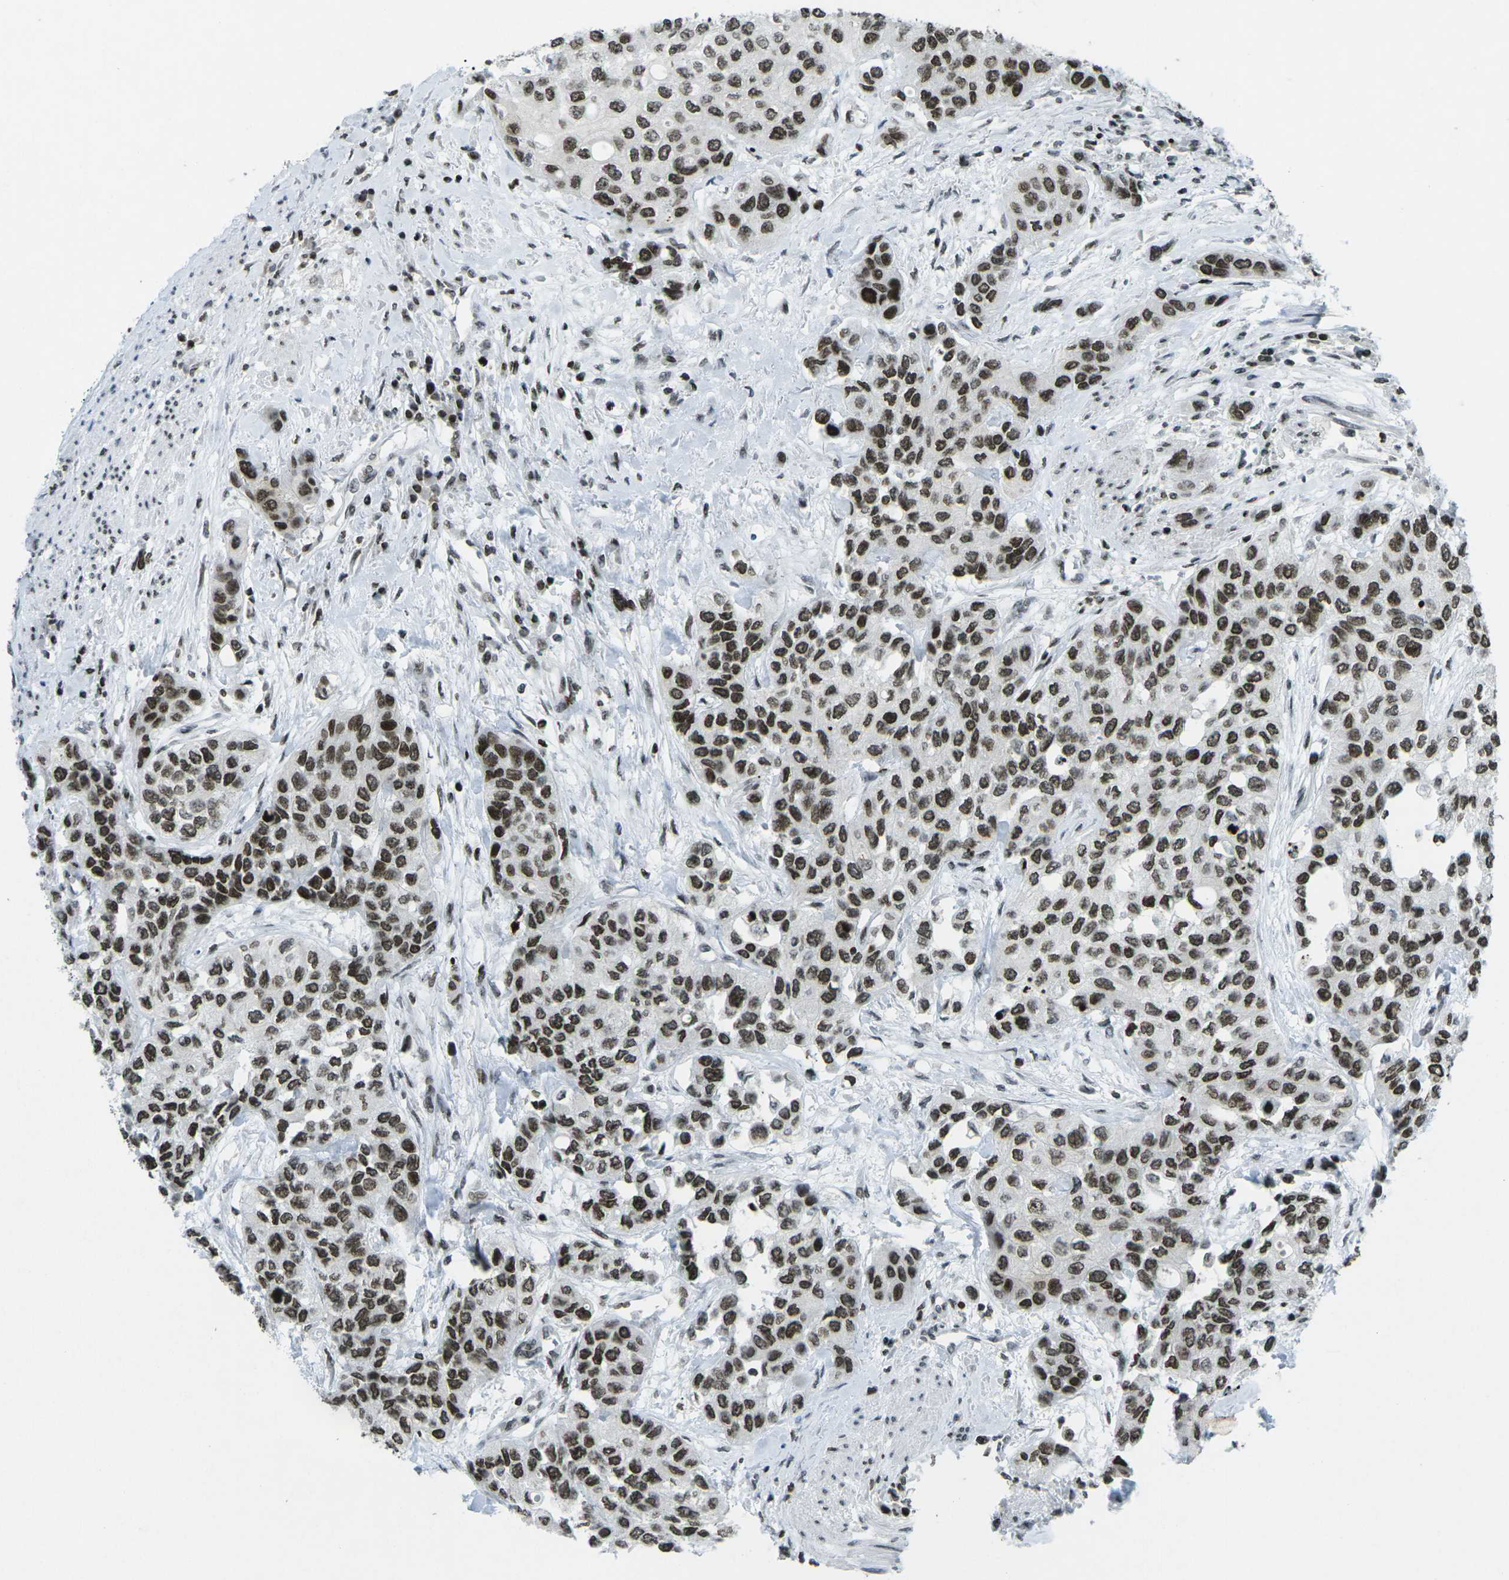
{"staining": {"intensity": "strong", "quantity": ">75%", "location": "nuclear"}, "tissue": "urothelial cancer", "cell_type": "Tumor cells", "image_type": "cancer", "snomed": [{"axis": "morphology", "description": "Urothelial carcinoma, High grade"}, {"axis": "topography", "description": "Urinary bladder"}], "caption": "A high-resolution photomicrograph shows immunohistochemistry (IHC) staining of urothelial cancer, which demonstrates strong nuclear expression in about >75% of tumor cells.", "gene": "EME1", "patient": {"sex": "female", "age": 56}}